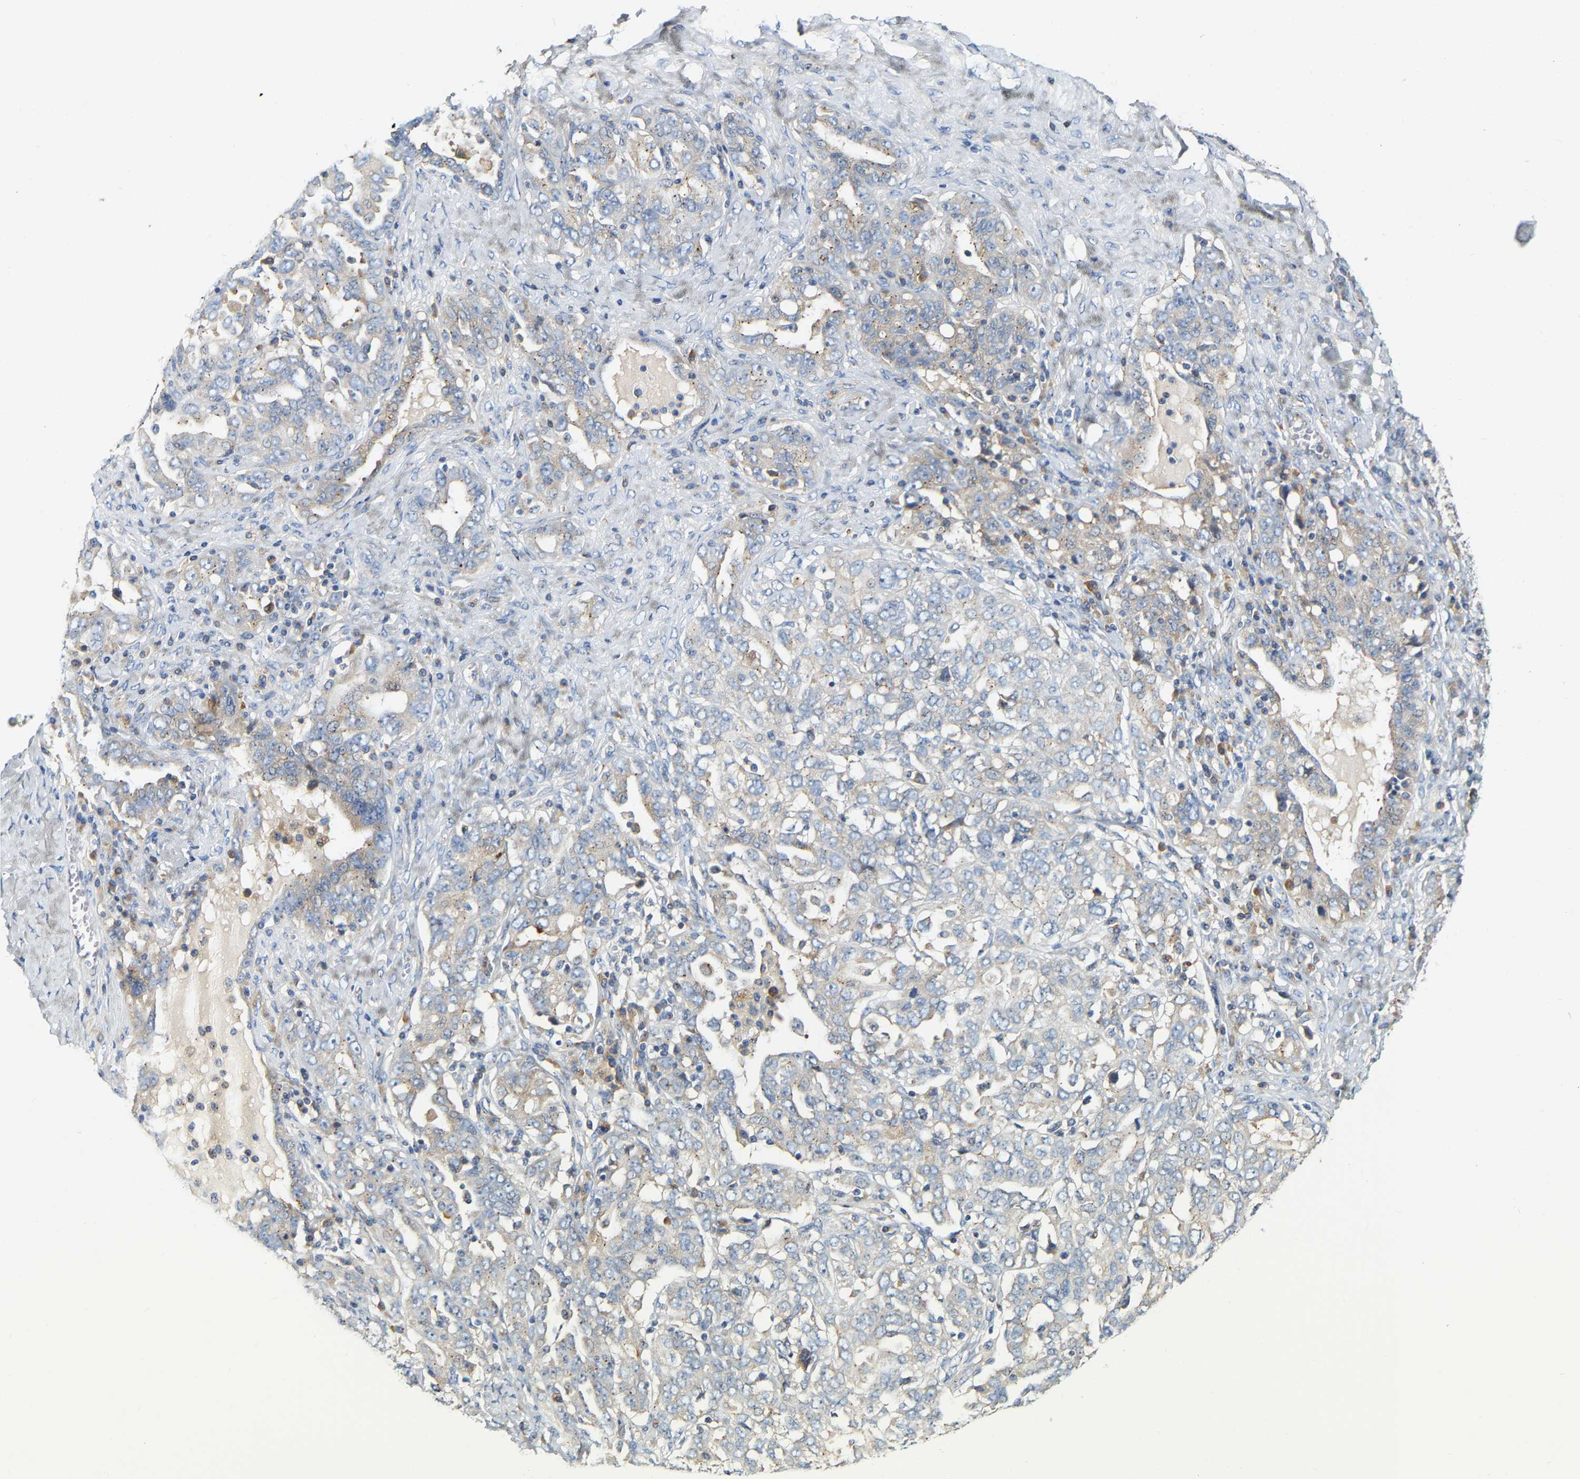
{"staining": {"intensity": "weak", "quantity": "<25%", "location": "cytoplasmic/membranous"}, "tissue": "ovarian cancer", "cell_type": "Tumor cells", "image_type": "cancer", "snomed": [{"axis": "morphology", "description": "Carcinoma, endometroid"}, {"axis": "topography", "description": "Ovary"}], "caption": "Human ovarian endometroid carcinoma stained for a protein using immunohistochemistry (IHC) reveals no positivity in tumor cells.", "gene": "PCNT", "patient": {"sex": "female", "age": 62}}